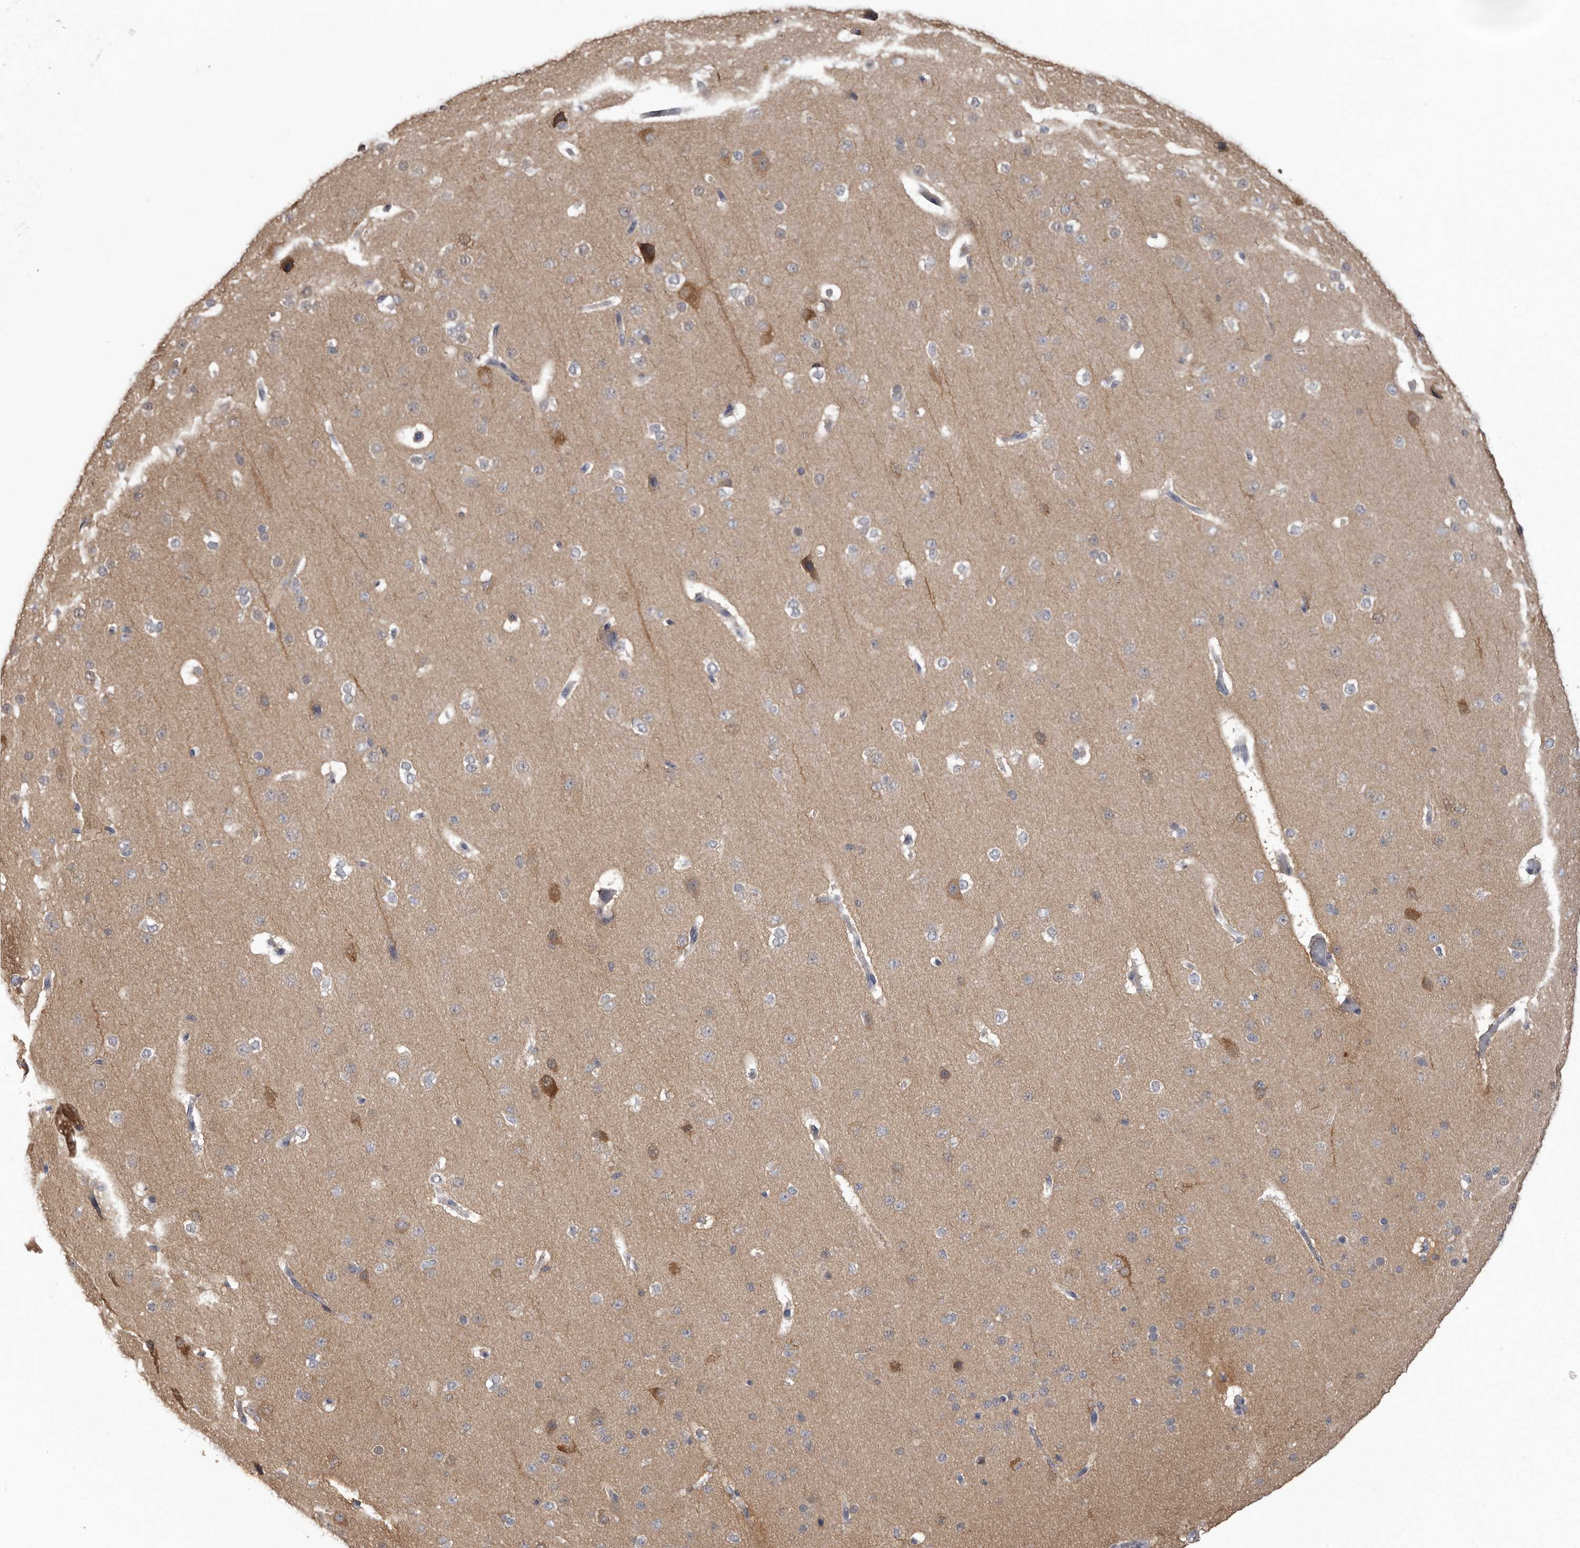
{"staining": {"intensity": "negative", "quantity": "none", "location": "none"}, "tissue": "cerebral cortex", "cell_type": "Endothelial cells", "image_type": "normal", "snomed": [{"axis": "morphology", "description": "Normal tissue, NOS"}, {"axis": "morphology", "description": "Developmental malformation"}, {"axis": "topography", "description": "Cerebral cortex"}], "caption": "Immunohistochemistry micrograph of unremarkable cerebral cortex: cerebral cortex stained with DAB exhibits no significant protein positivity in endothelial cells.", "gene": "MDH1", "patient": {"sex": "female", "age": 30}}